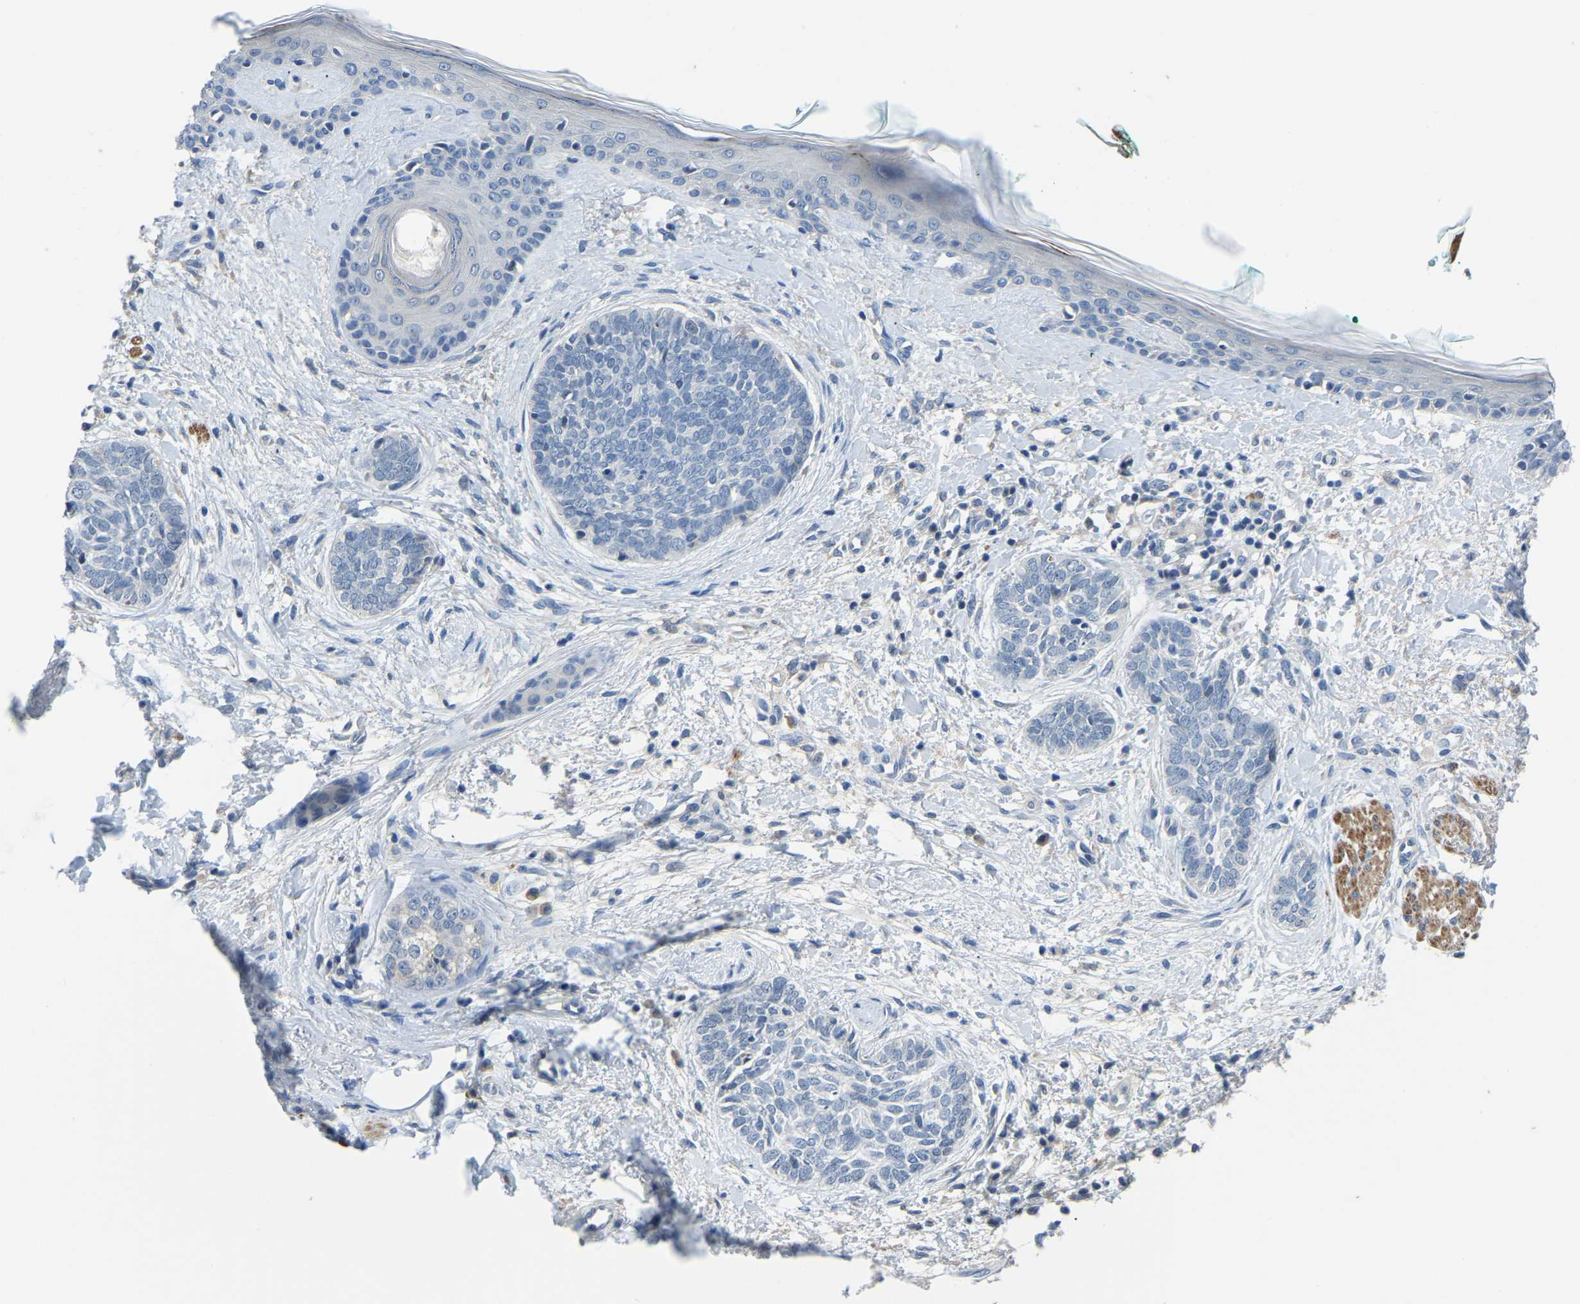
{"staining": {"intensity": "negative", "quantity": "none", "location": "none"}, "tissue": "skin cancer", "cell_type": "Tumor cells", "image_type": "cancer", "snomed": [{"axis": "morphology", "description": "Basal cell carcinoma"}, {"axis": "topography", "description": "Skin"}], "caption": "A micrograph of human skin basal cell carcinoma is negative for staining in tumor cells. The staining is performed using DAB (3,3'-diaminobenzidine) brown chromogen with nuclei counter-stained in using hematoxylin.", "gene": "LIAS", "patient": {"sex": "female", "age": 84}}